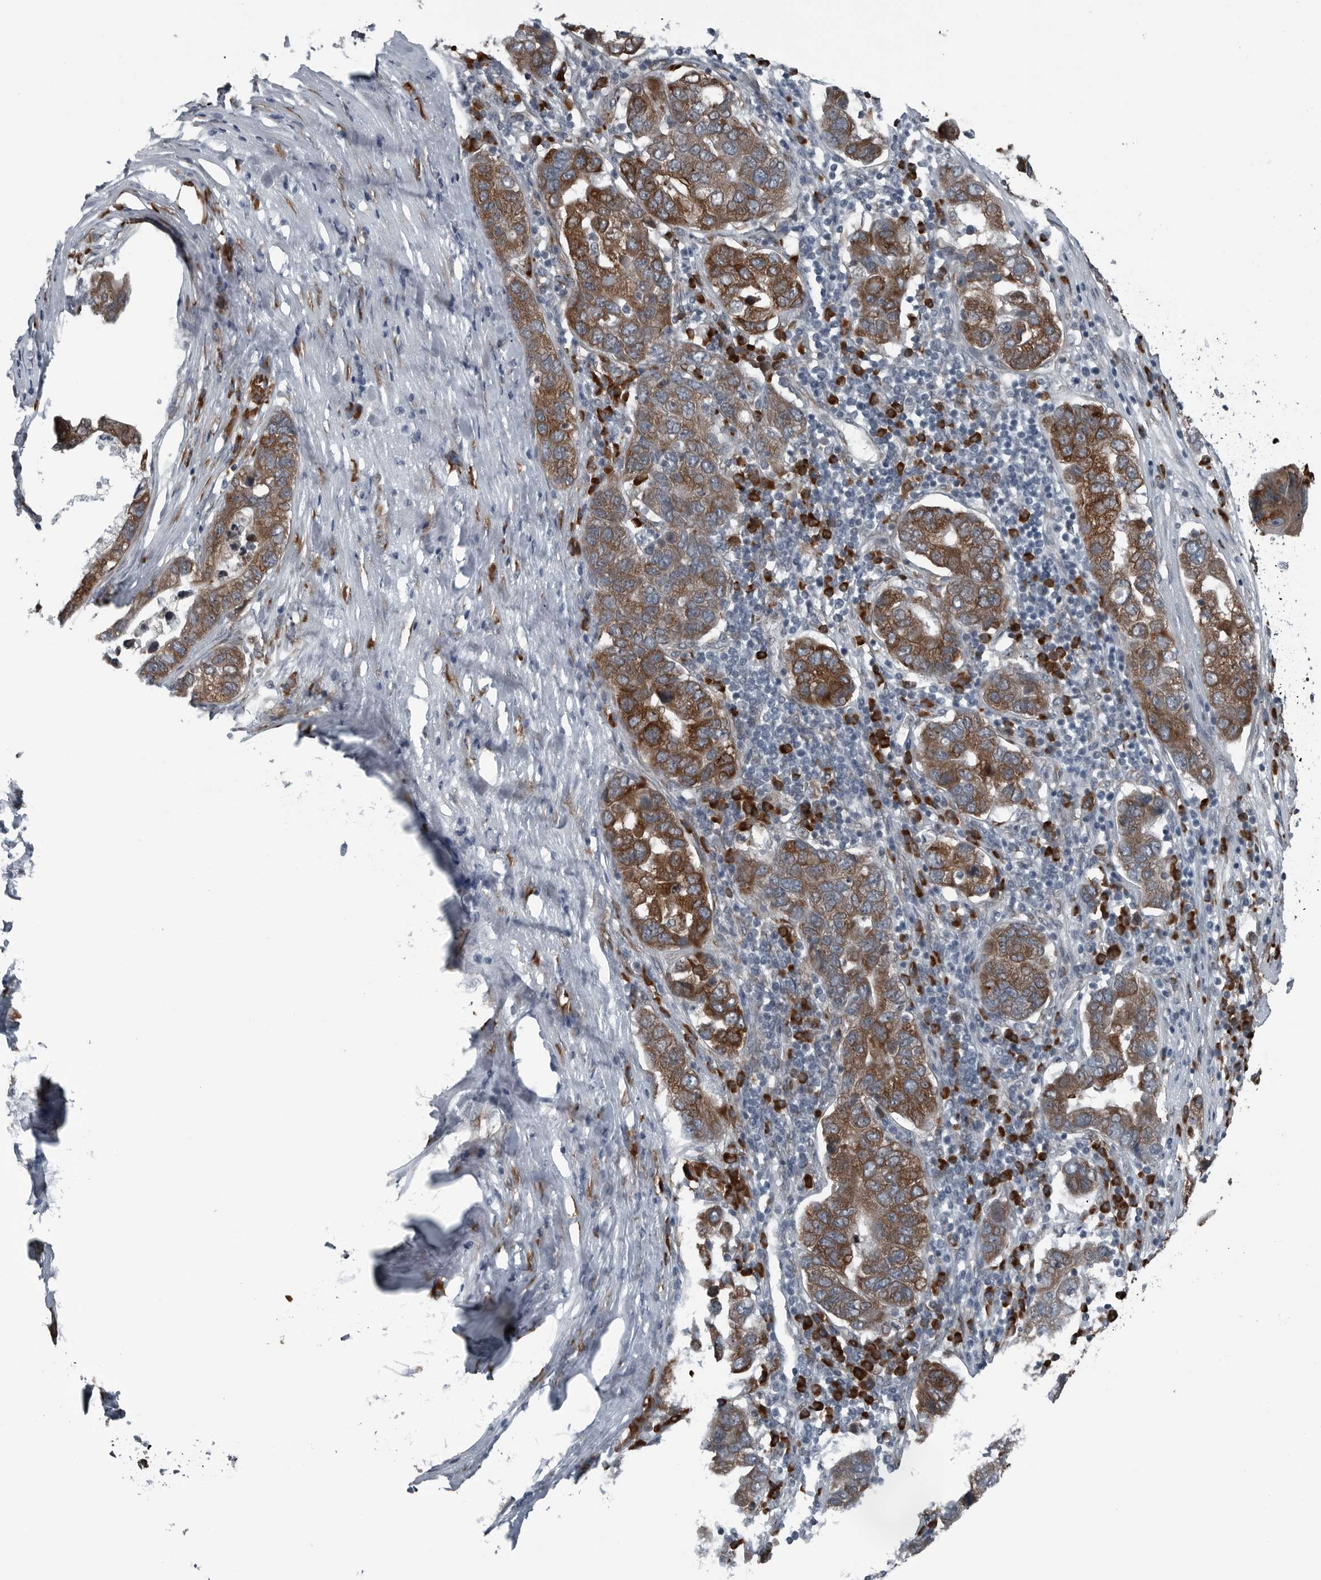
{"staining": {"intensity": "moderate", "quantity": ">75%", "location": "cytoplasmic/membranous"}, "tissue": "pancreatic cancer", "cell_type": "Tumor cells", "image_type": "cancer", "snomed": [{"axis": "morphology", "description": "Adenocarcinoma, NOS"}, {"axis": "topography", "description": "Pancreas"}], "caption": "Immunohistochemistry image of human pancreatic adenocarcinoma stained for a protein (brown), which displays medium levels of moderate cytoplasmic/membranous expression in about >75% of tumor cells.", "gene": "CEP85", "patient": {"sex": "female", "age": 61}}